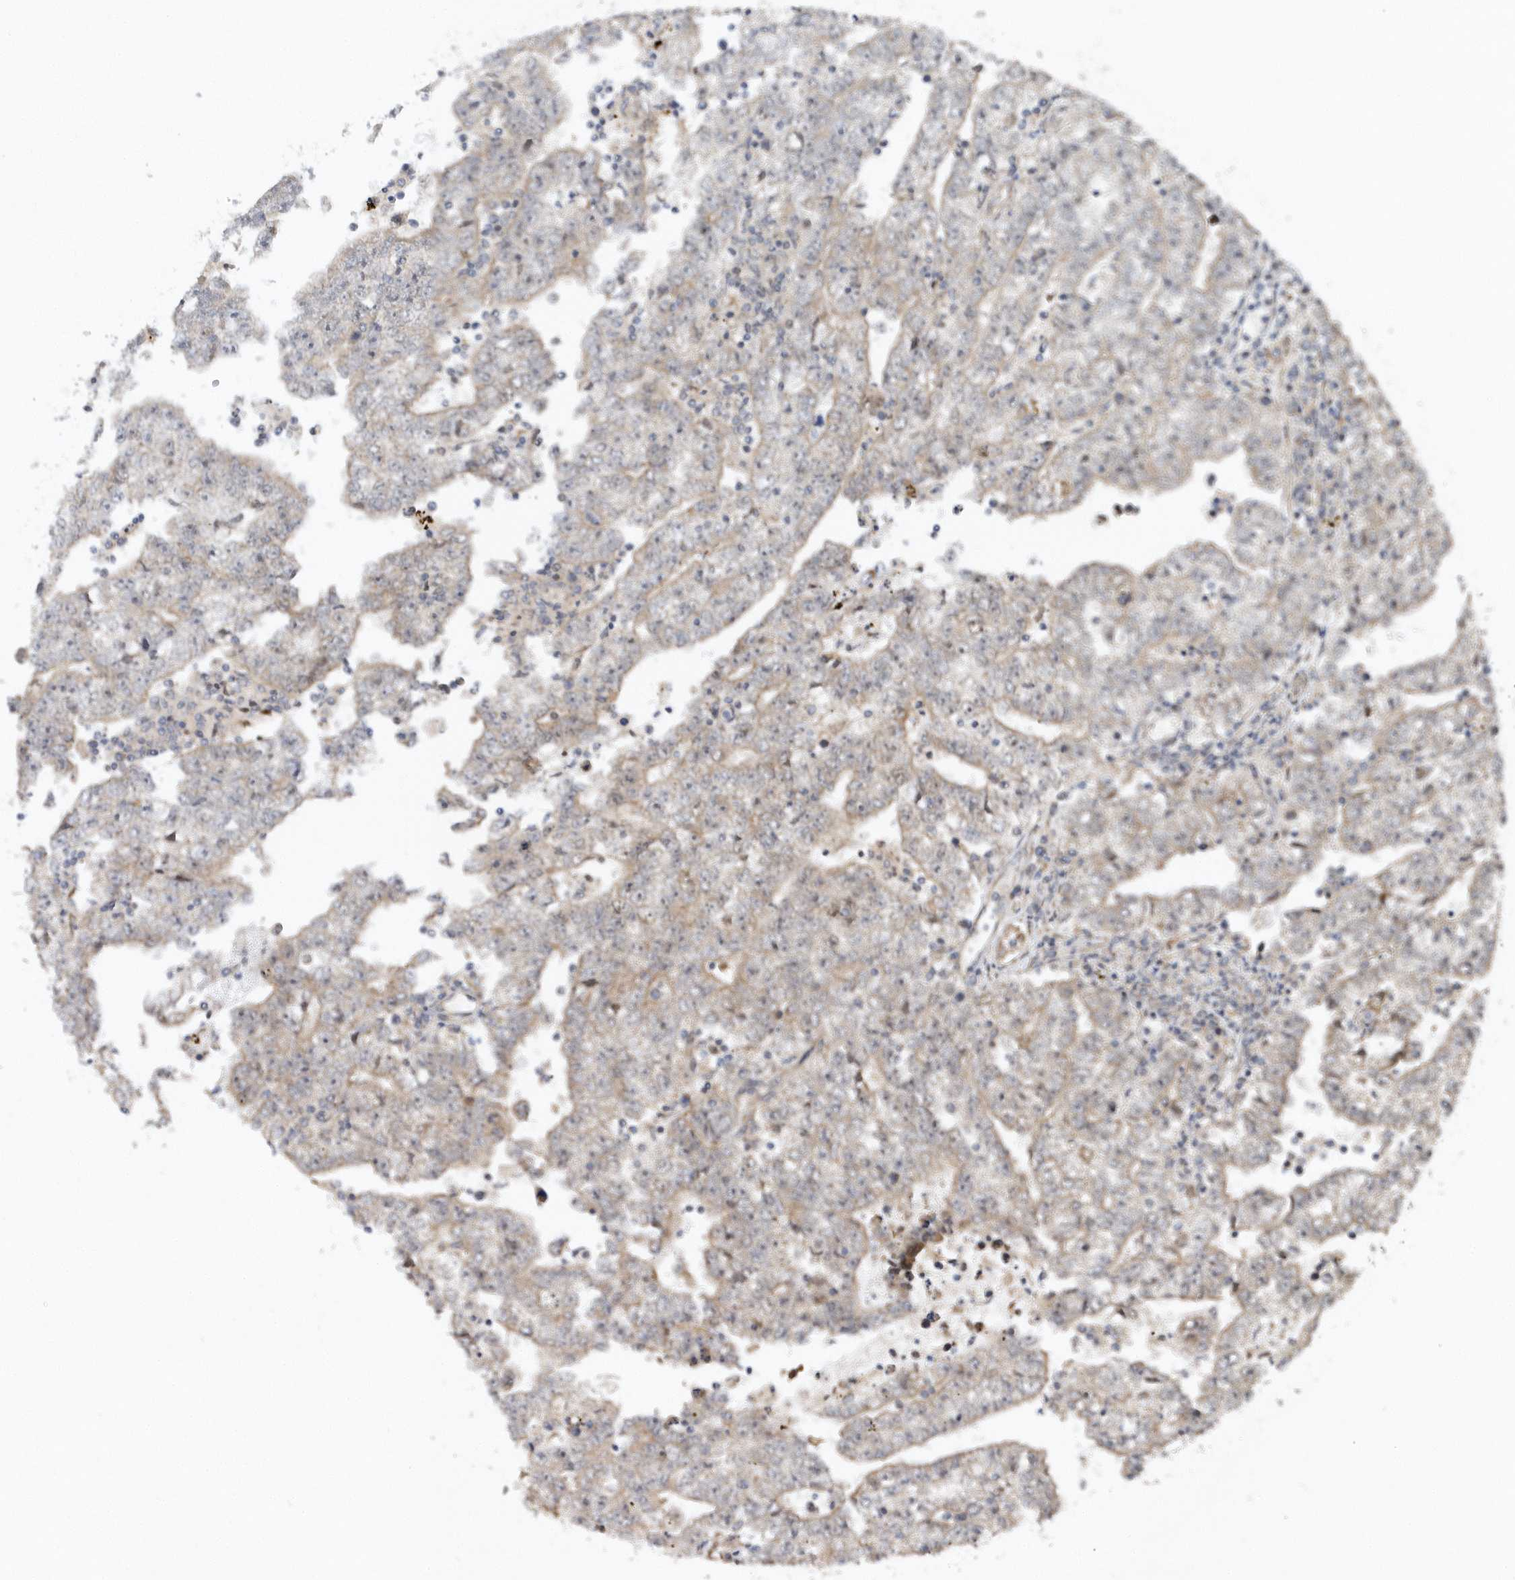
{"staining": {"intensity": "weak", "quantity": "<25%", "location": "cytoplasmic/membranous"}, "tissue": "testis cancer", "cell_type": "Tumor cells", "image_type": "cancer", "snomed": [{"axis": "morphology", "description": "Carcinoma, Embryonal, NOS"}, {"axis": "topography", "description": "Testis"}], "caption": "A high-resolution micrograph shows immunohistochemistry staining of testis embryonal carcinoma, which displays no significant expression in tumor cells. The staining is performed using DAB brown chromogen with nuclei counter-stained in using hematoxylin.", "gene": "MXI1", "patient": {"sex": "male", "age": 25}}